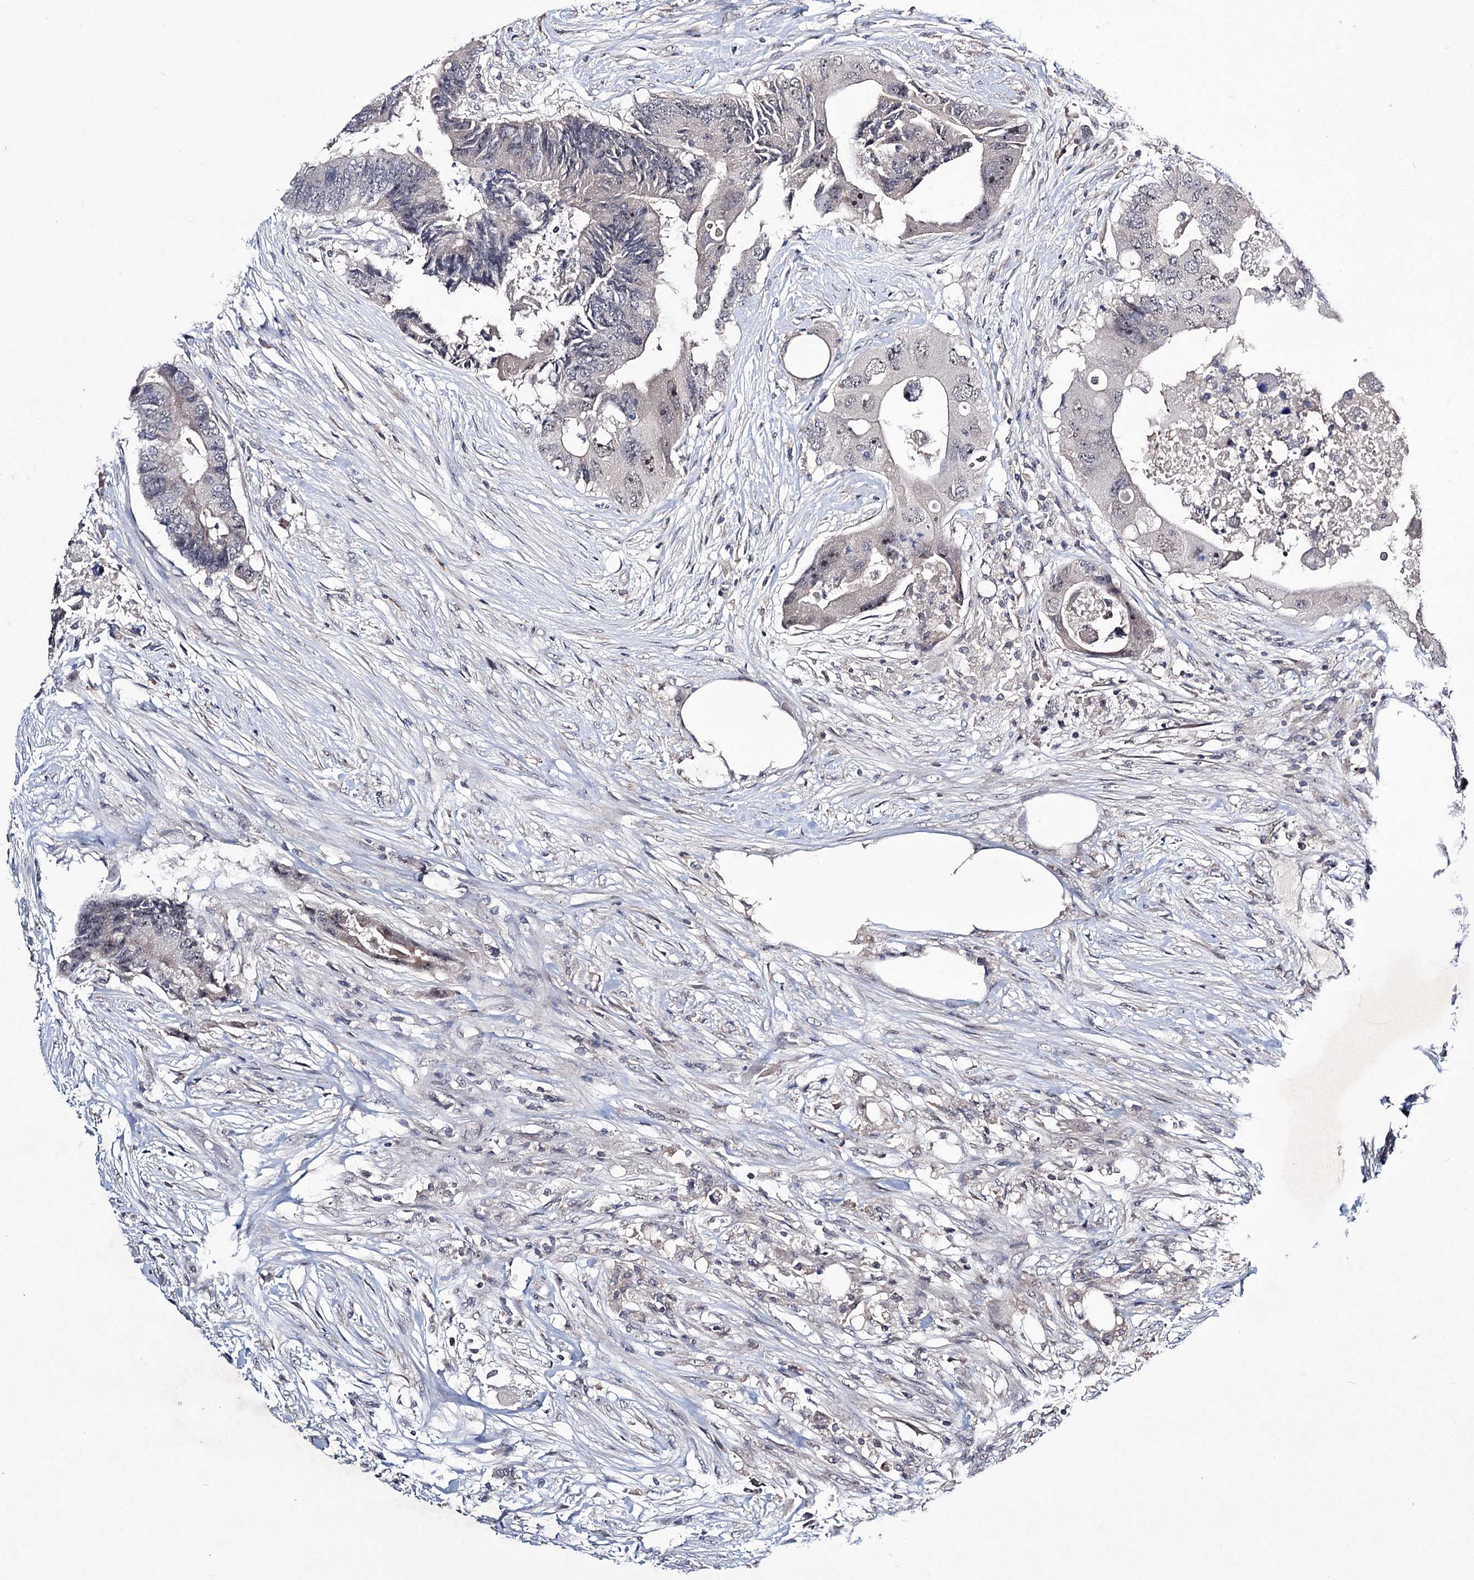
{"staining": {"intensity": "weak", "quantity": "<25%", "location": "nuclear"}, "tissue": "colorectal cancer", "cell_type": "Tumor cells", "image_type": "cancer", "snomed": [{"axis": "morphology", "description": "Adenocarcinoma, NOS"}, {"axis": "topography", "description": "Colon"}], "caption": "A high-resolution image shows immunohistochemistry staining of adenocarcinoma (colorectal), which displays no significant expression in tumor cells.", "gene": "VGLL4", "patient": {"sex": "male", "age": 71}}